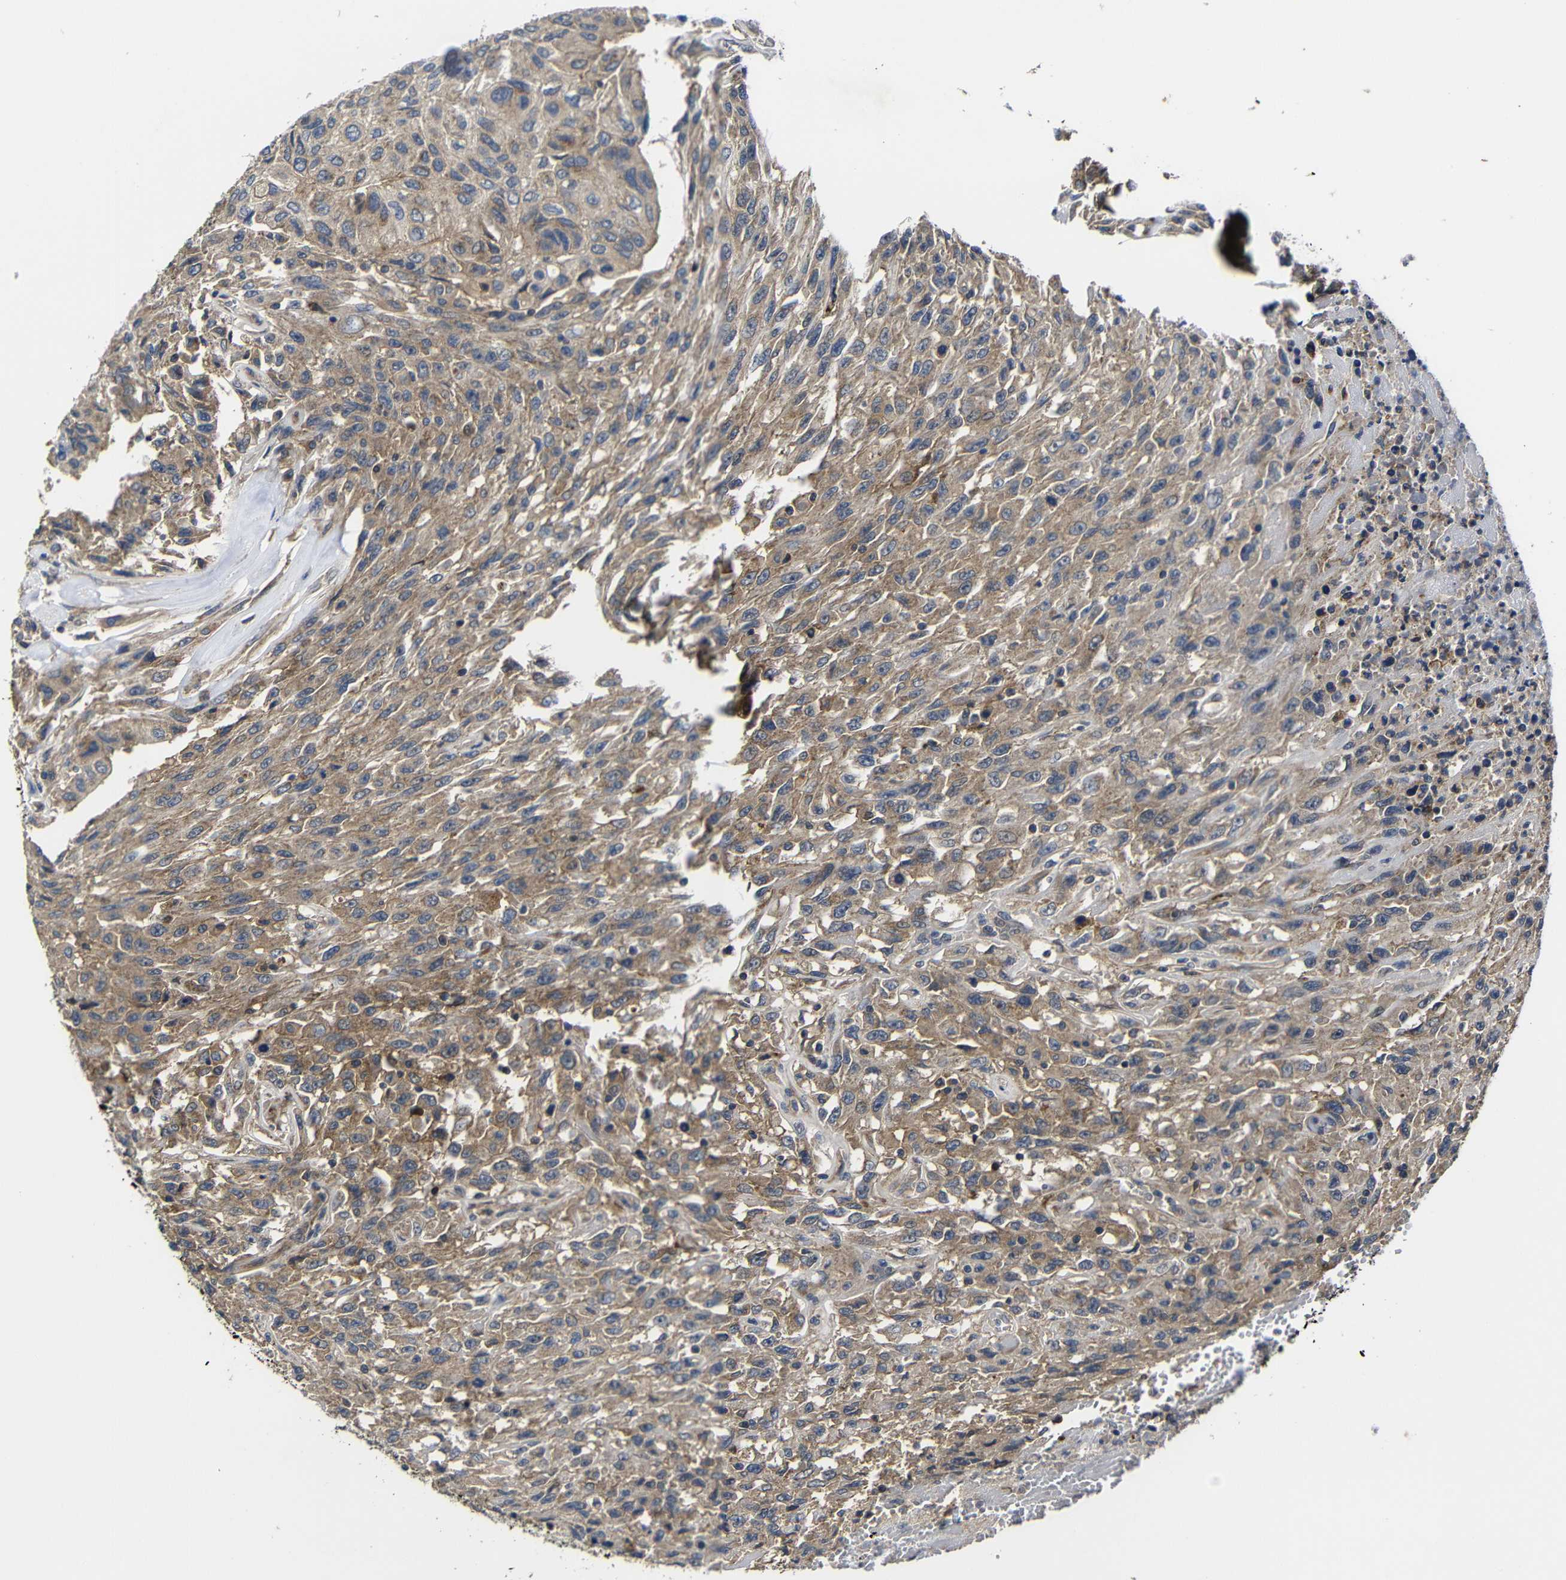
{"staining": {"intensity": "moderate", "quantity": ">75%", "location": "cytoplasmic/membranous"}, "tissue": "urothelial cancer", "cell_type": "Tumor cells", "image_type": "cancer", "snomed": [{"axis": "morphology", "description": "Urothelial carcinoma, High grade"}, {"axis": "topography", "description": "Urinary bladder"}], "caption": "The photomicrograph displays staining of urothelial cancer, revealing moderate cytoplasmic/membranous protein staining (brown color) within tumor cells.", "gene": "LPAR5", "patient": {"sex": "male", "age": 66}}